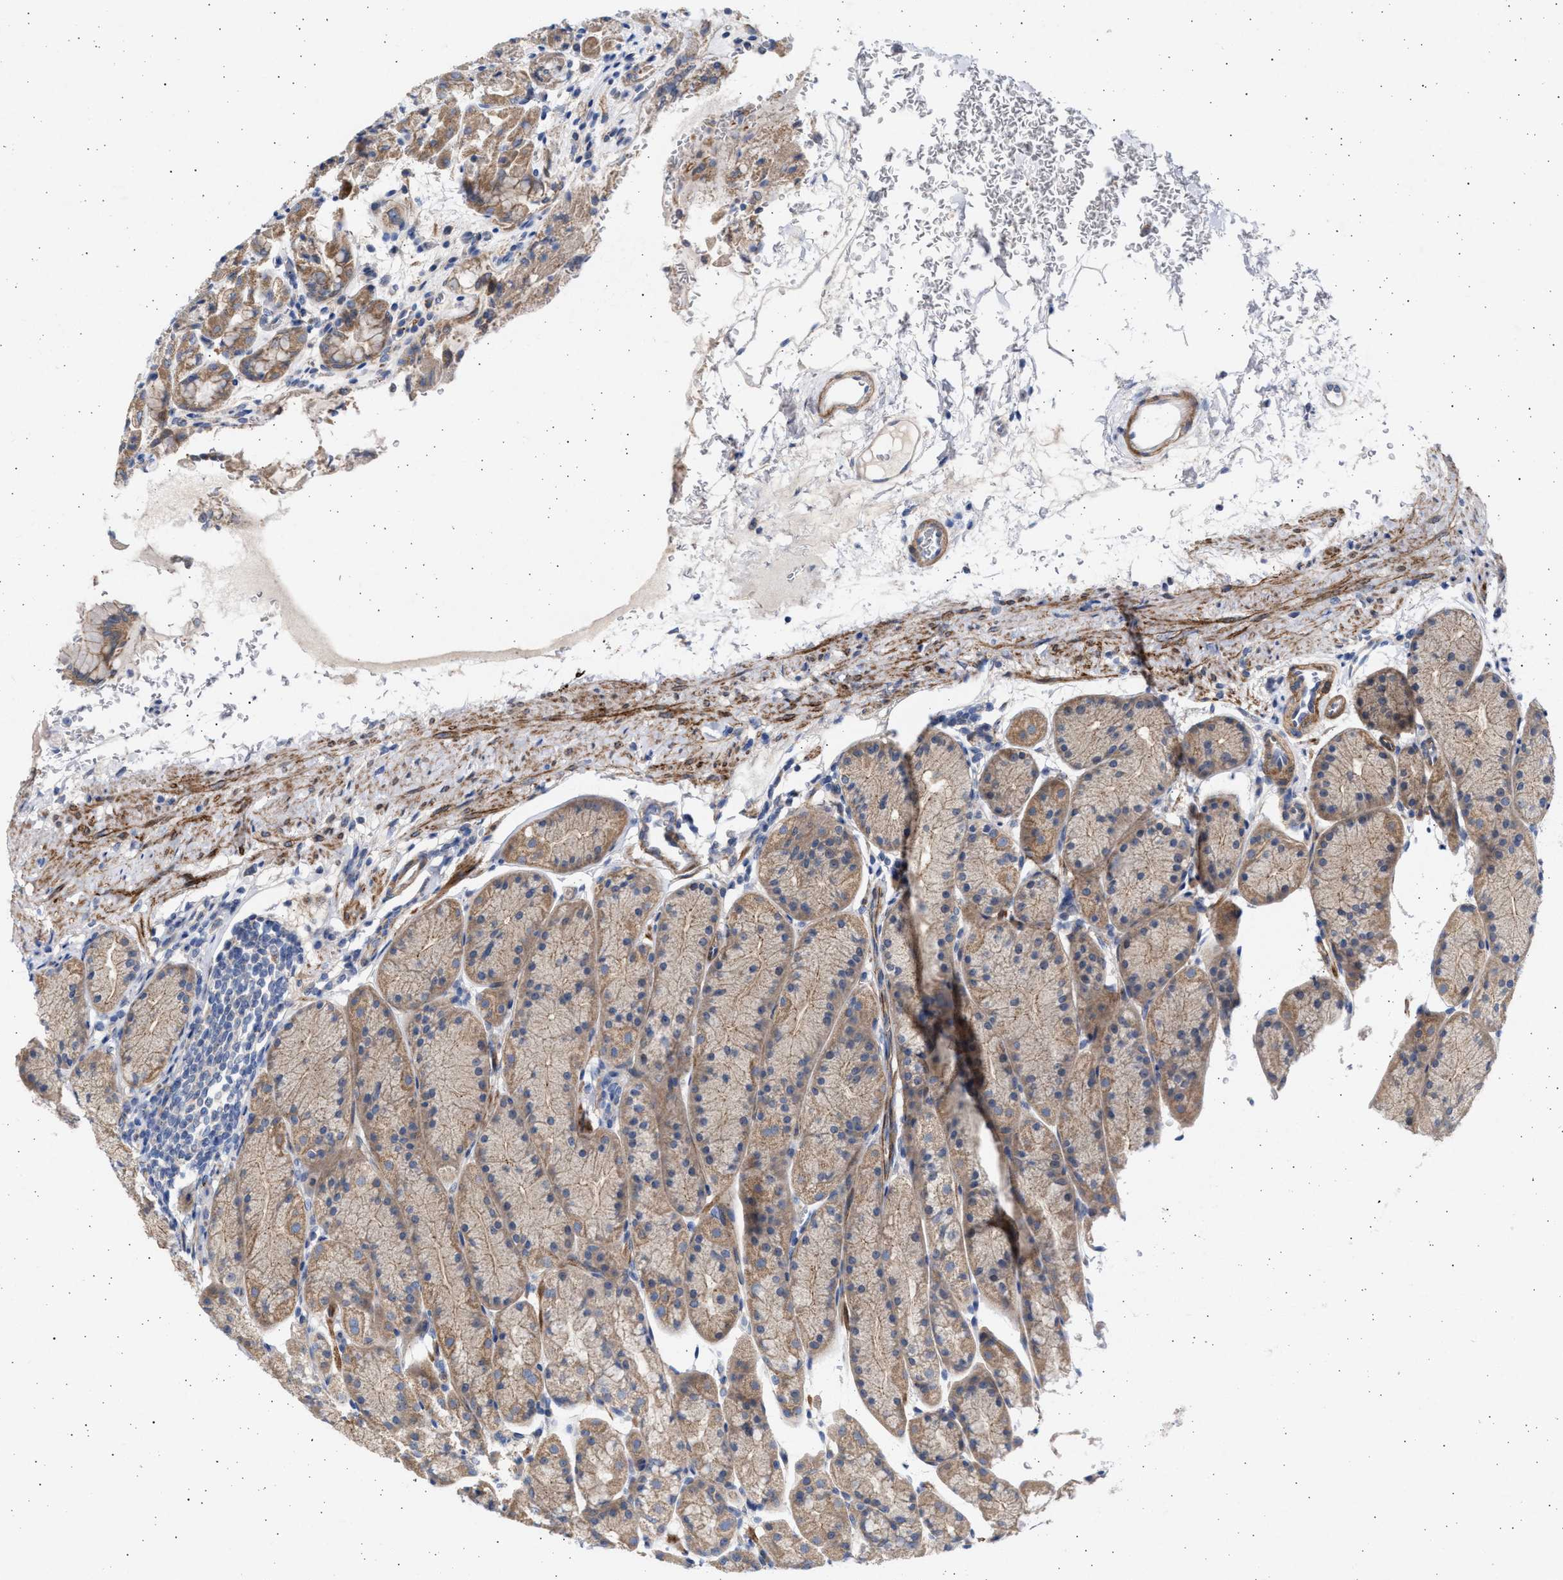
{"staining": {"intensity": "weak", "quantity": ">75%", "location": "cytoplasmic/membranous"}, "tissue": "stomach", "cell_type": "Glandular cells", "image_type": "normal", "snomed": [{"axis": "morphology", "description": "Normal tissue, NOS"}, {"axis": "topography", "description": "Stomach"}], "caption": "Brown immunohistochemical staining in benign stomach demonstrates weak cytoplasmic/membranous positivity in approximately >75% of glandular cells.", "gene": "NBR1", "patient": {"sex": "male", "age": 42}}